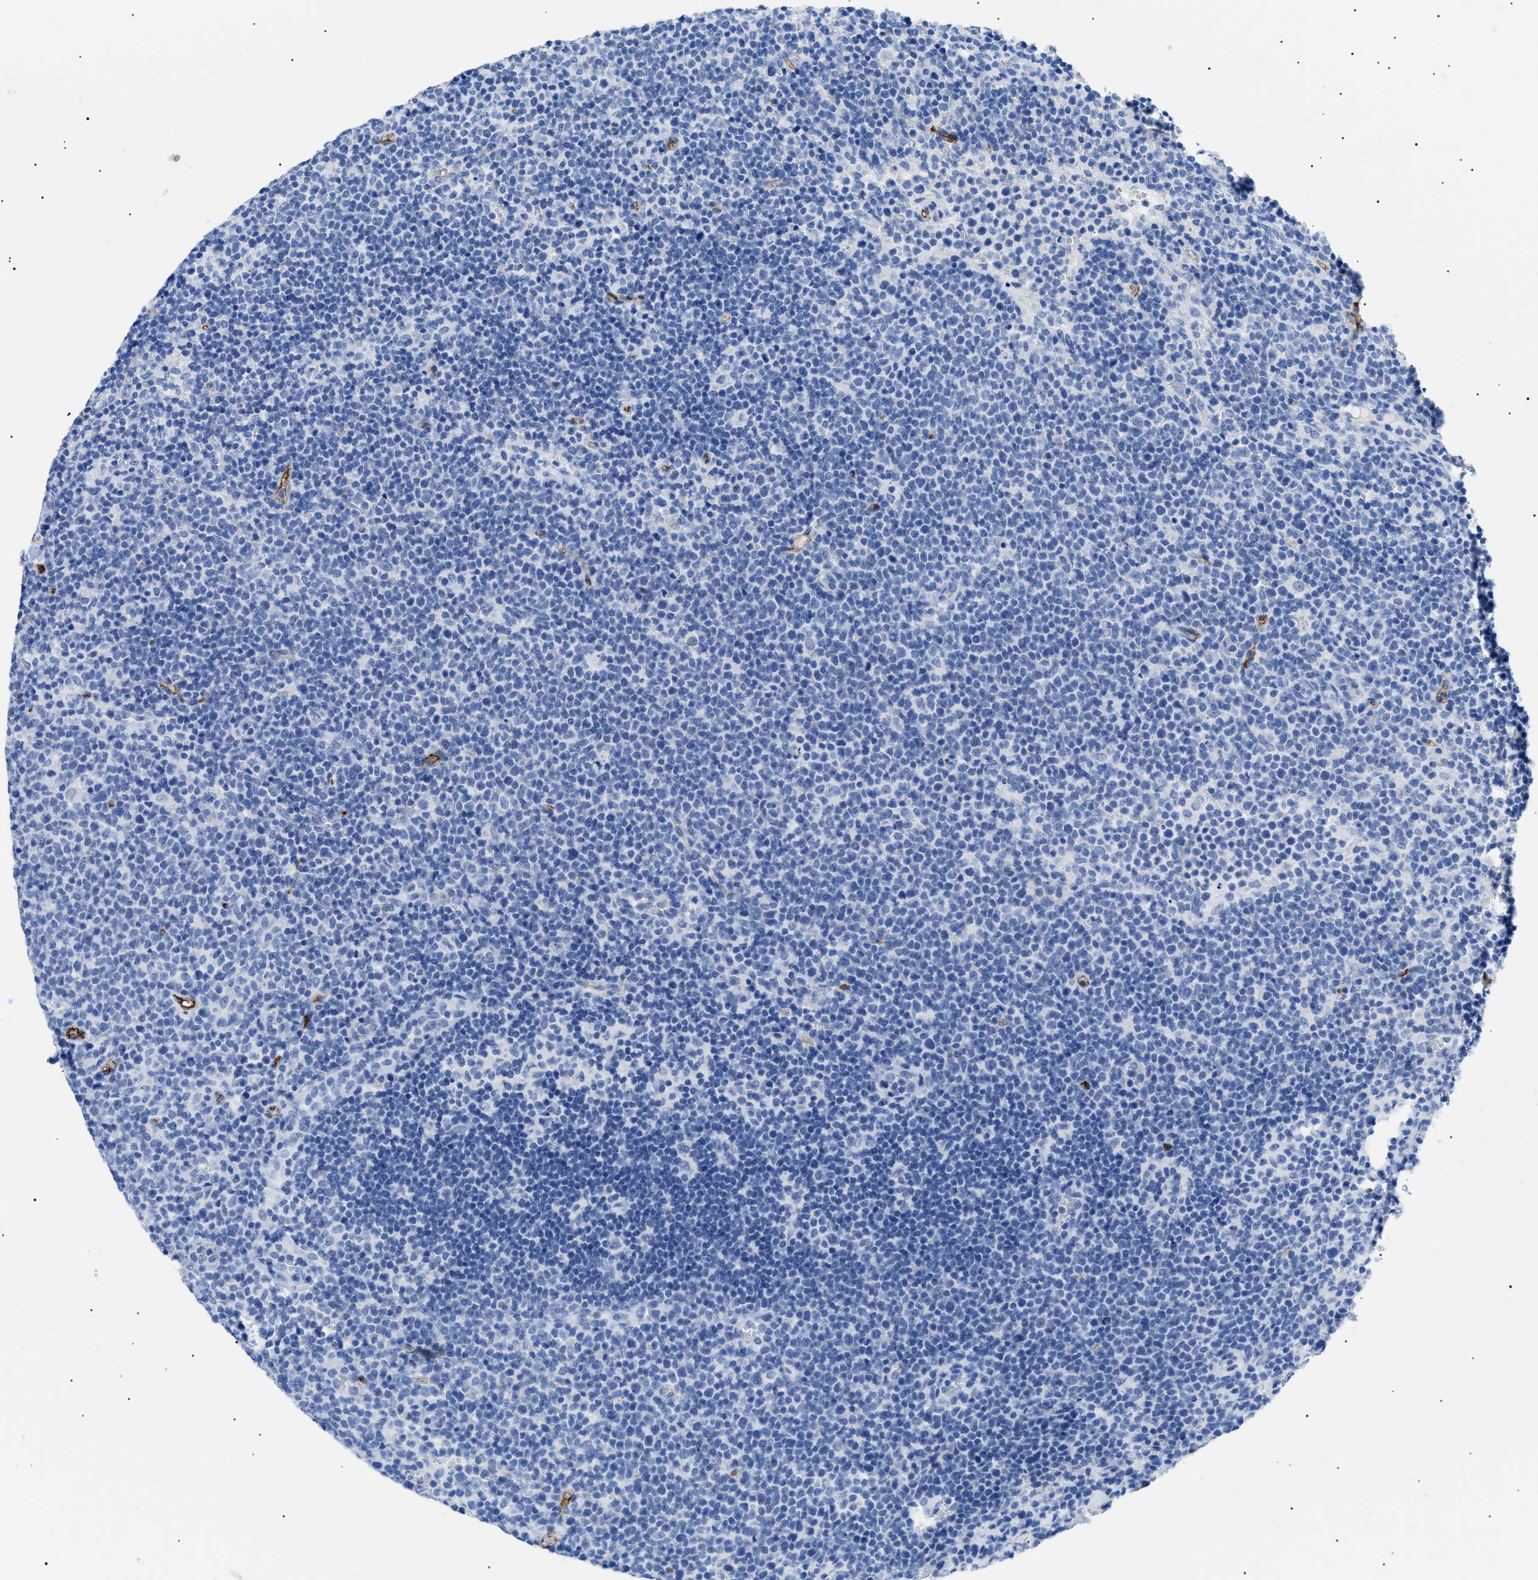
{"staining": {"intensity": "negative", "quantity": "none", "location": "none"}, "tissue": "lymphoma", "cell_type": "Tumor cells", "image_type": "cancer", "snomed": [{"axis": "morphology", "description": "Malignant lymphoma, non-Hodgkin's type, High grade"}, {"axis": "topography", "description": "Lymph node"}], "caption": "Immunohistochemical staining of lymphoma demonstrates no significant expression in tumor cells. (DAB (3,3'-diaminobenzidine) immunohistochemistry with hematoxylin counter stain).", "gene": "PODXL", "patient": {"sex": "male", "age": 61}}